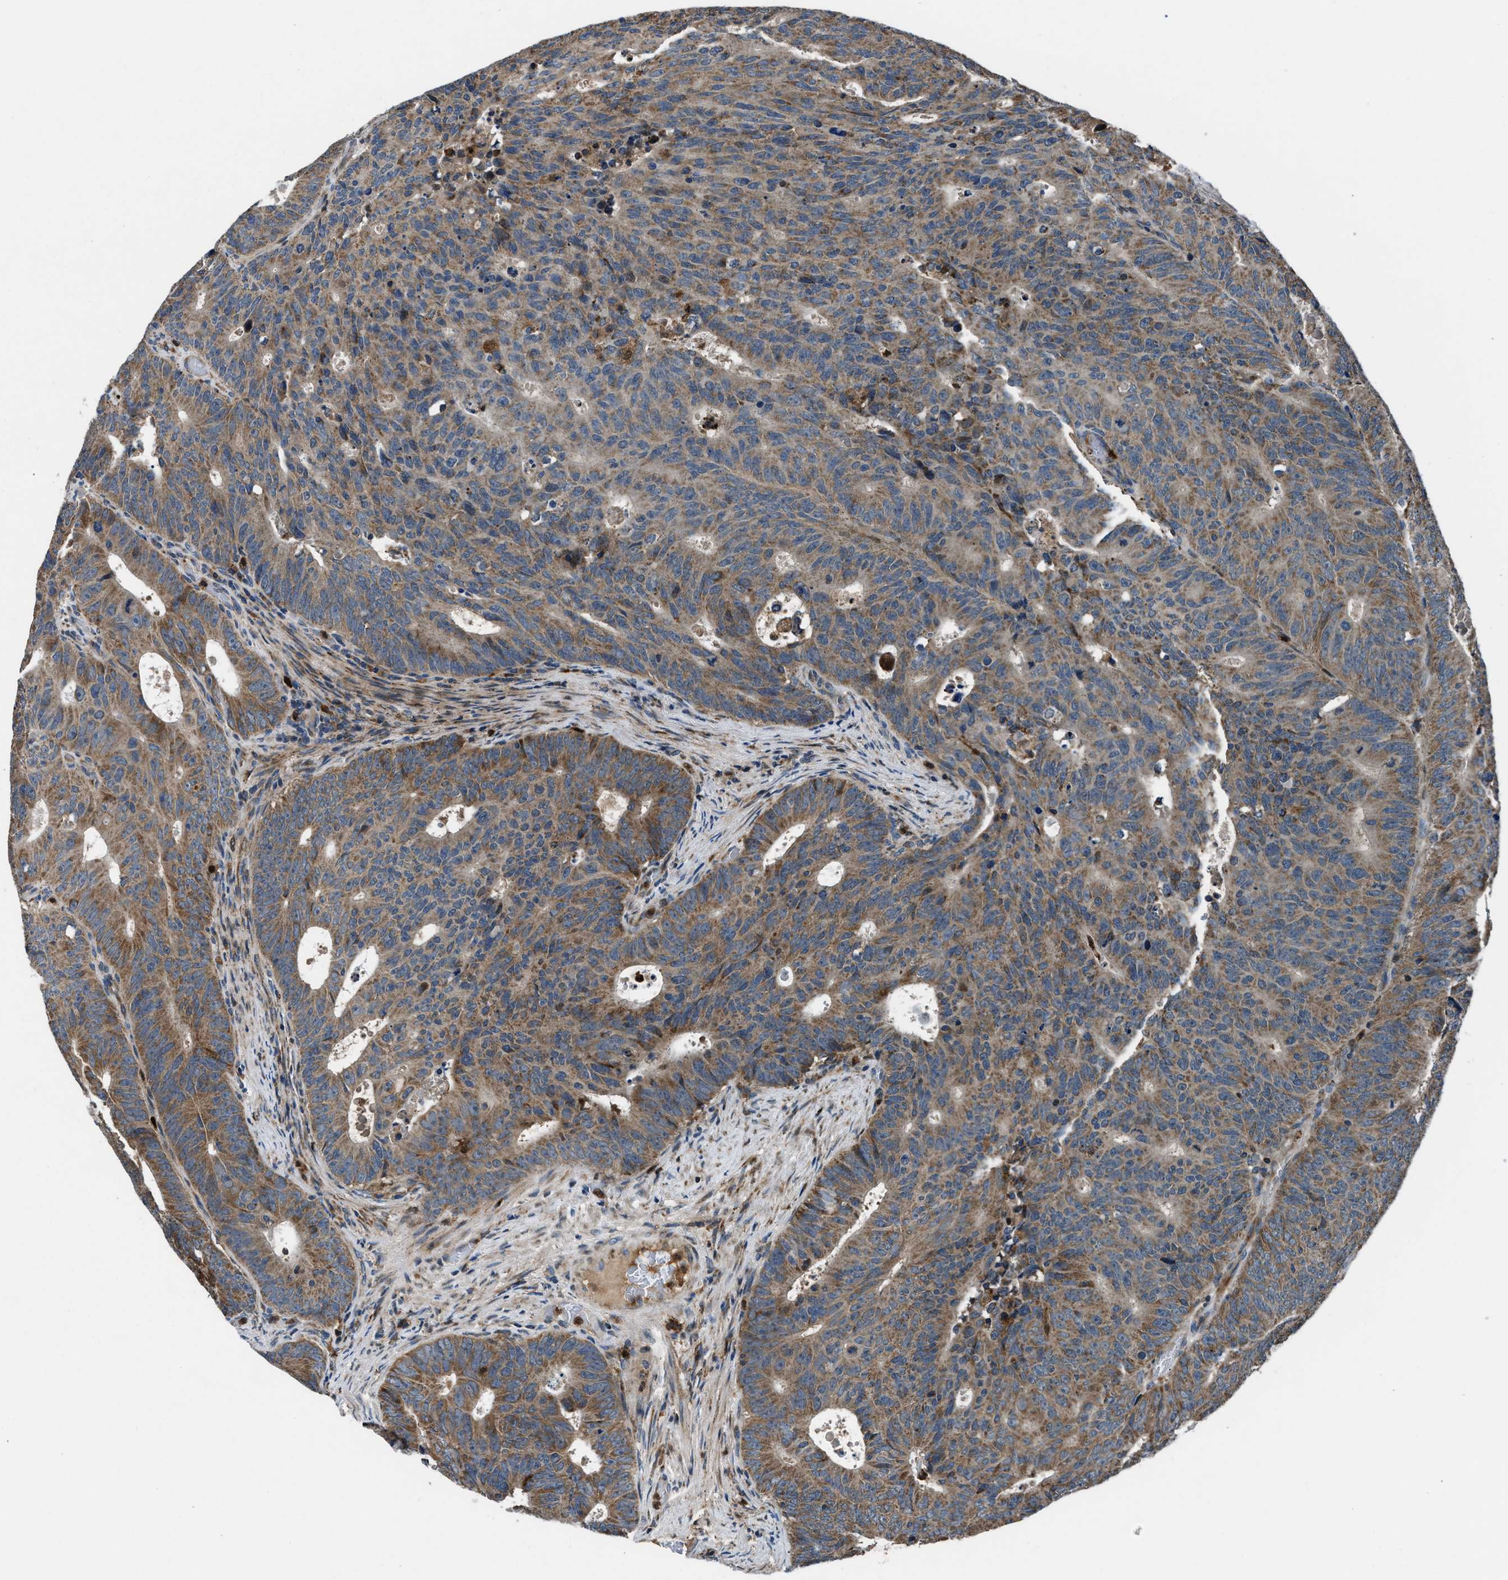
{"staining": {"intensity": "weak", "quantity": ">75%", "location": "cytoplasmic/membranous"}, "tissue": "colorectal cancer", "cell_type": "Tumor cells", "image_type": "cancer", "snomed": [{"axis": "morphology", "description": "Adenocarcinoma, NOS"}, {"axis": "topography", "description": "Colon"}], "caption": "Immunohistochemistry (IHC) staining of colorectal cancer, which shows low levels of weak cytoplasmic/membranous staining in about >75% of tumor cells indicating weak cytoplasmic/membranous protein positivity. The staining was performed using DAB (3,3'-diaminobenzidine) (brown) for protein detection and nuclei were counterstained in hematoxylin (blue).", "gene": "FAM221A", "patient": {"sex": "male", "age": 87}}